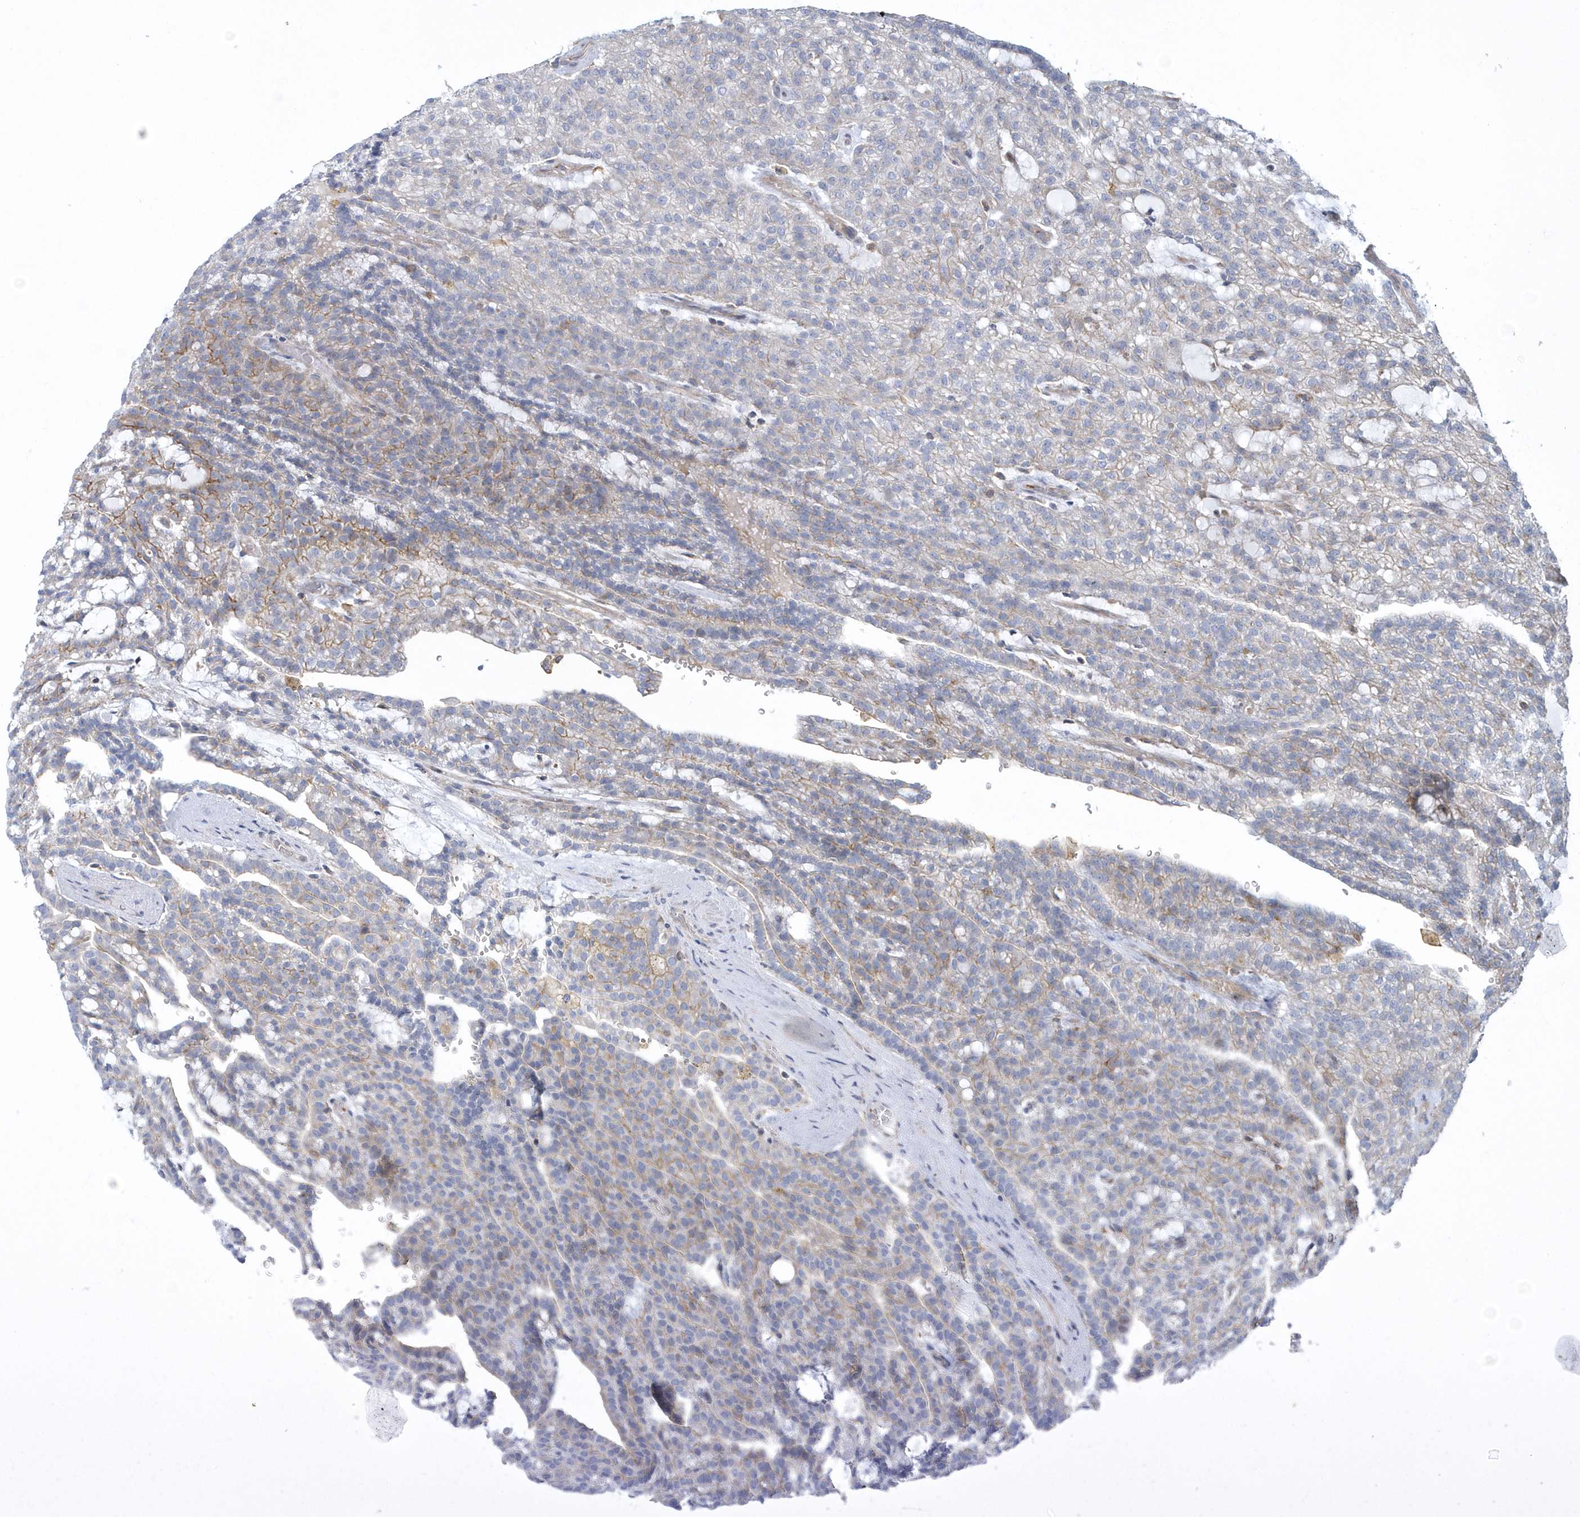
{"staining": {"intensity": "negative", "quantity": "none", "location": "none"}, "tissue": "renal cancer", "cell_type": "Tumor cells", "image_type": "cancer", "snomed": [{"axis": "morphology", "description": "Adenocarcinoma, NOS"}, {"axis": "topography", "description": "Kidney"}], "caption": "Tumor cells are negative for brown protein staining in renal adenocarcinoma.", "gene": "ARAP2", "patient": {"sex": "male", "age": 63}}